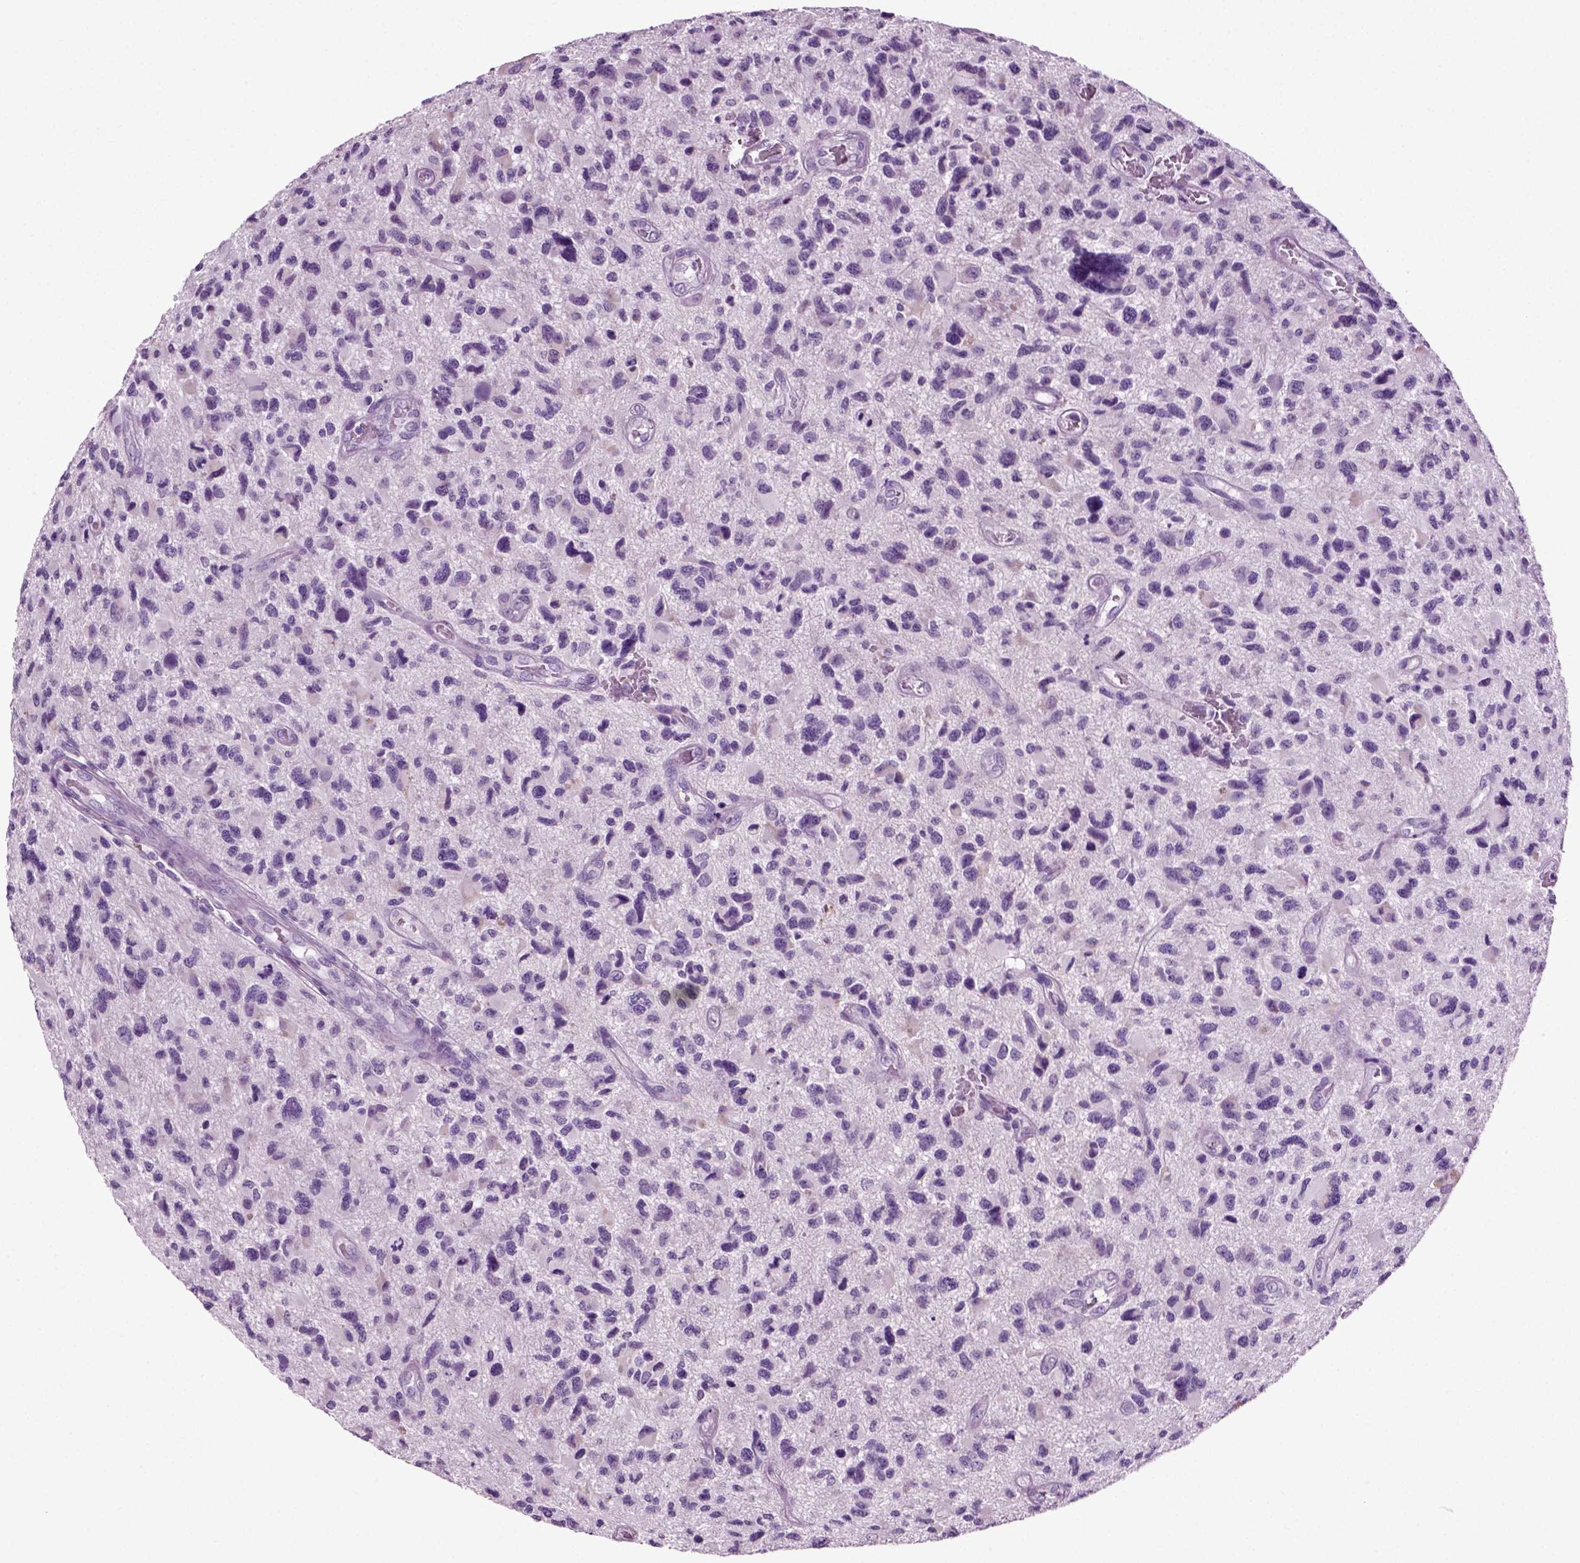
{"staining": {"intensity": "negative", "quantity": "none", "location": "none"}, "tissue": "glioma", "cell_type": "Tumor cells", "image_type": "cancer", "snomed": [{"axis": "morphology", "description": "Glioma, malignant, NOS"}, {"axis": "morphology", "description": "Glioma, malignant, High grade"}, {"axis": "topography", "description": "Brain"}], "caption": "Glioma was stained to show a protein in brown. There is no significant positivity in tumor cells. The staining was performed using DAB (3,3'-diaminobenzidine) to visualize the protein expression in brown, while the nuclei were stained in blue with hematoxylin (Magnification: 20x).", "gene": "DNAH10", "patient": {"sex": "female", "age": 71}}